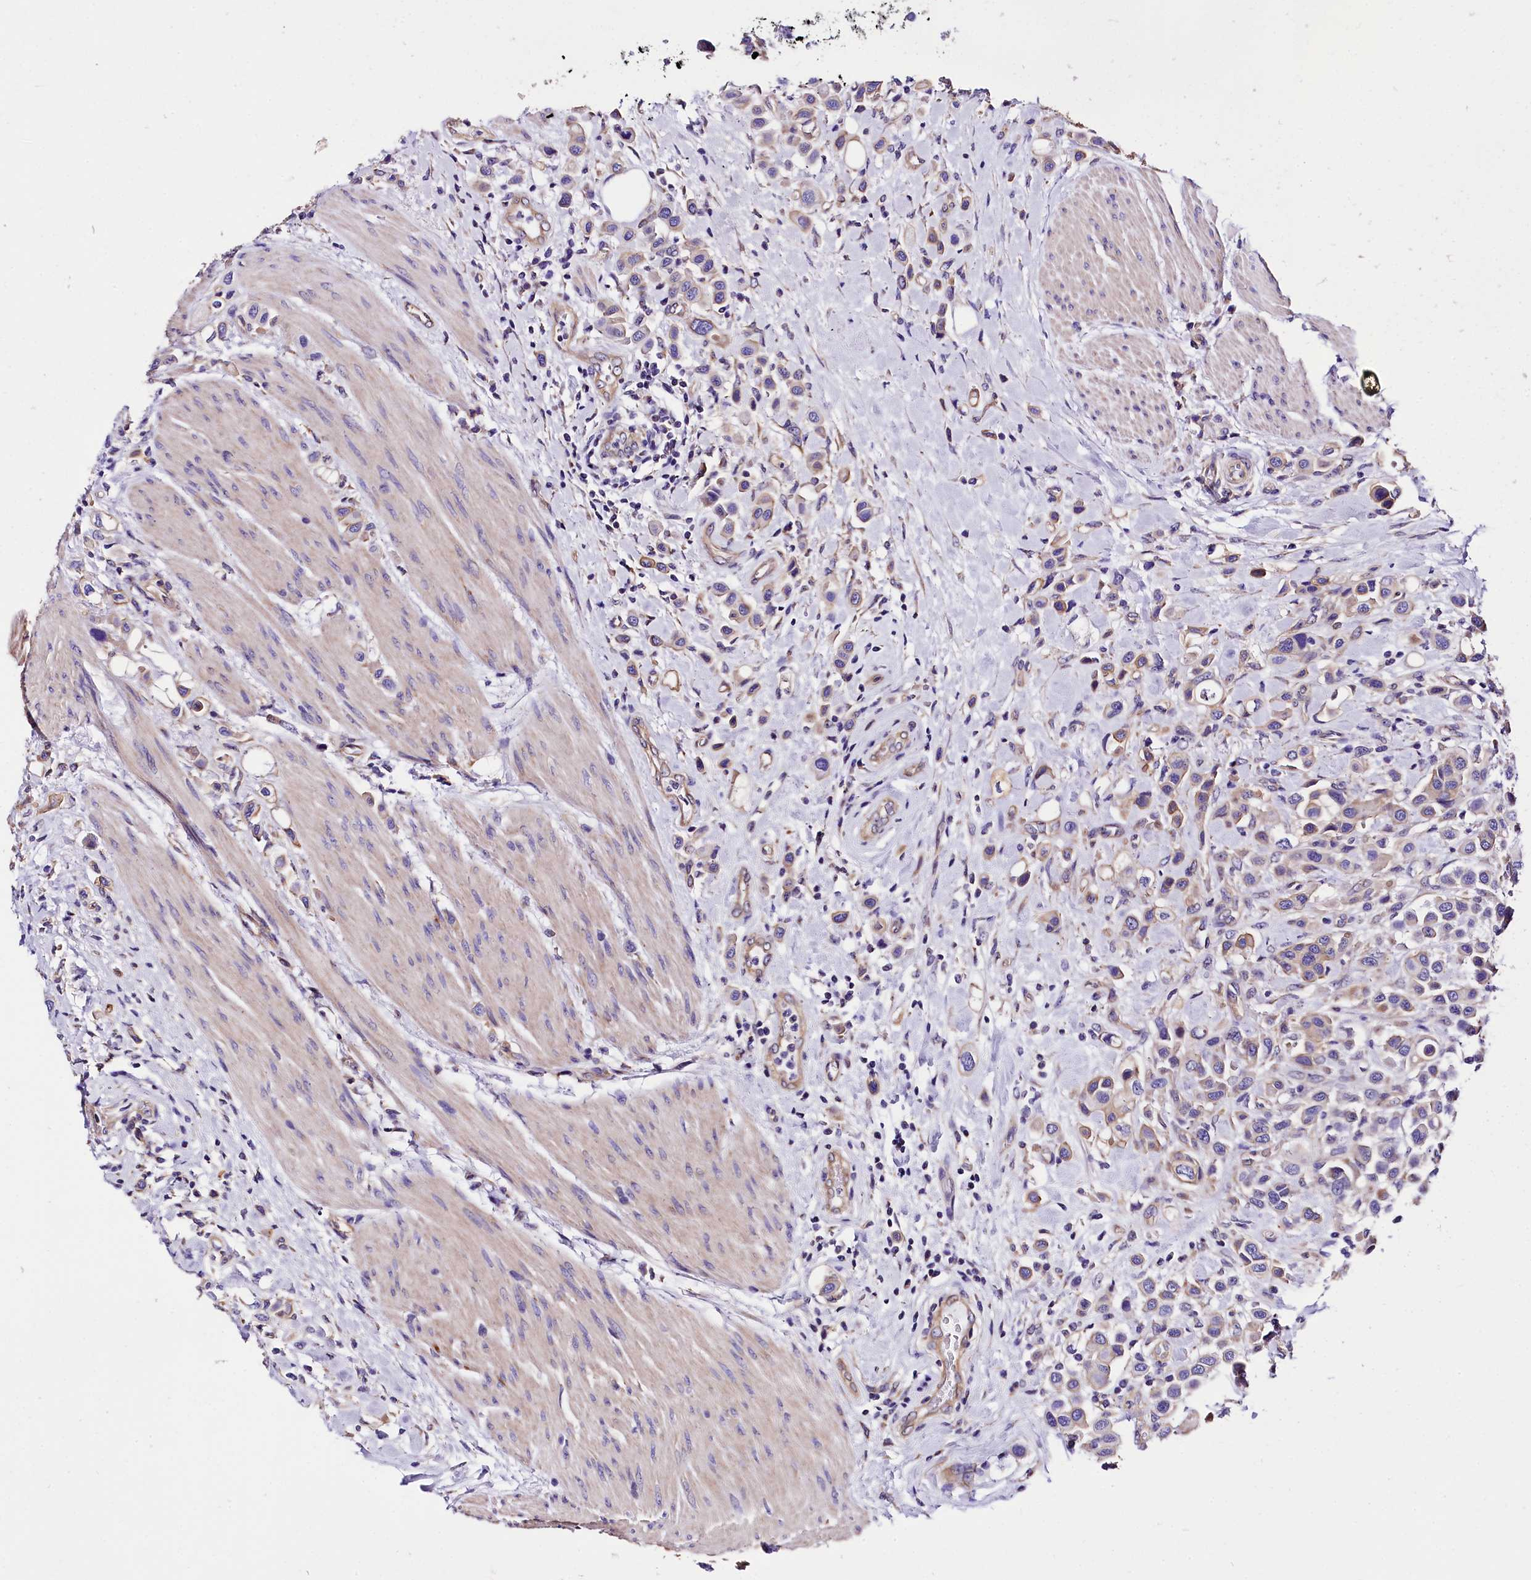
{"staining": {"intensity": "weak", "quantity": "<25%", "location": "cytoplasmic/membranous"}, "tissue": "urothelial cancer", "cell_type": "Tumor cells", "image_type": "cancer", "snomed": [{"axis": "morphology", "description": "Urothelial carcinoma, High grade"}, {"axis": "topography", "description": "Urinary bladder"}], "caption": "A high-resolution image shows IHC staining of urothelial cancer, which shows no significant staining in tumor cells. (Brightfield microscopy of DAB (3,3'-diaminobenzidine) immunohistochemistry at high magnification).", "gene": "ACAA2", "patient": {"sex": "male", "age": 50}}